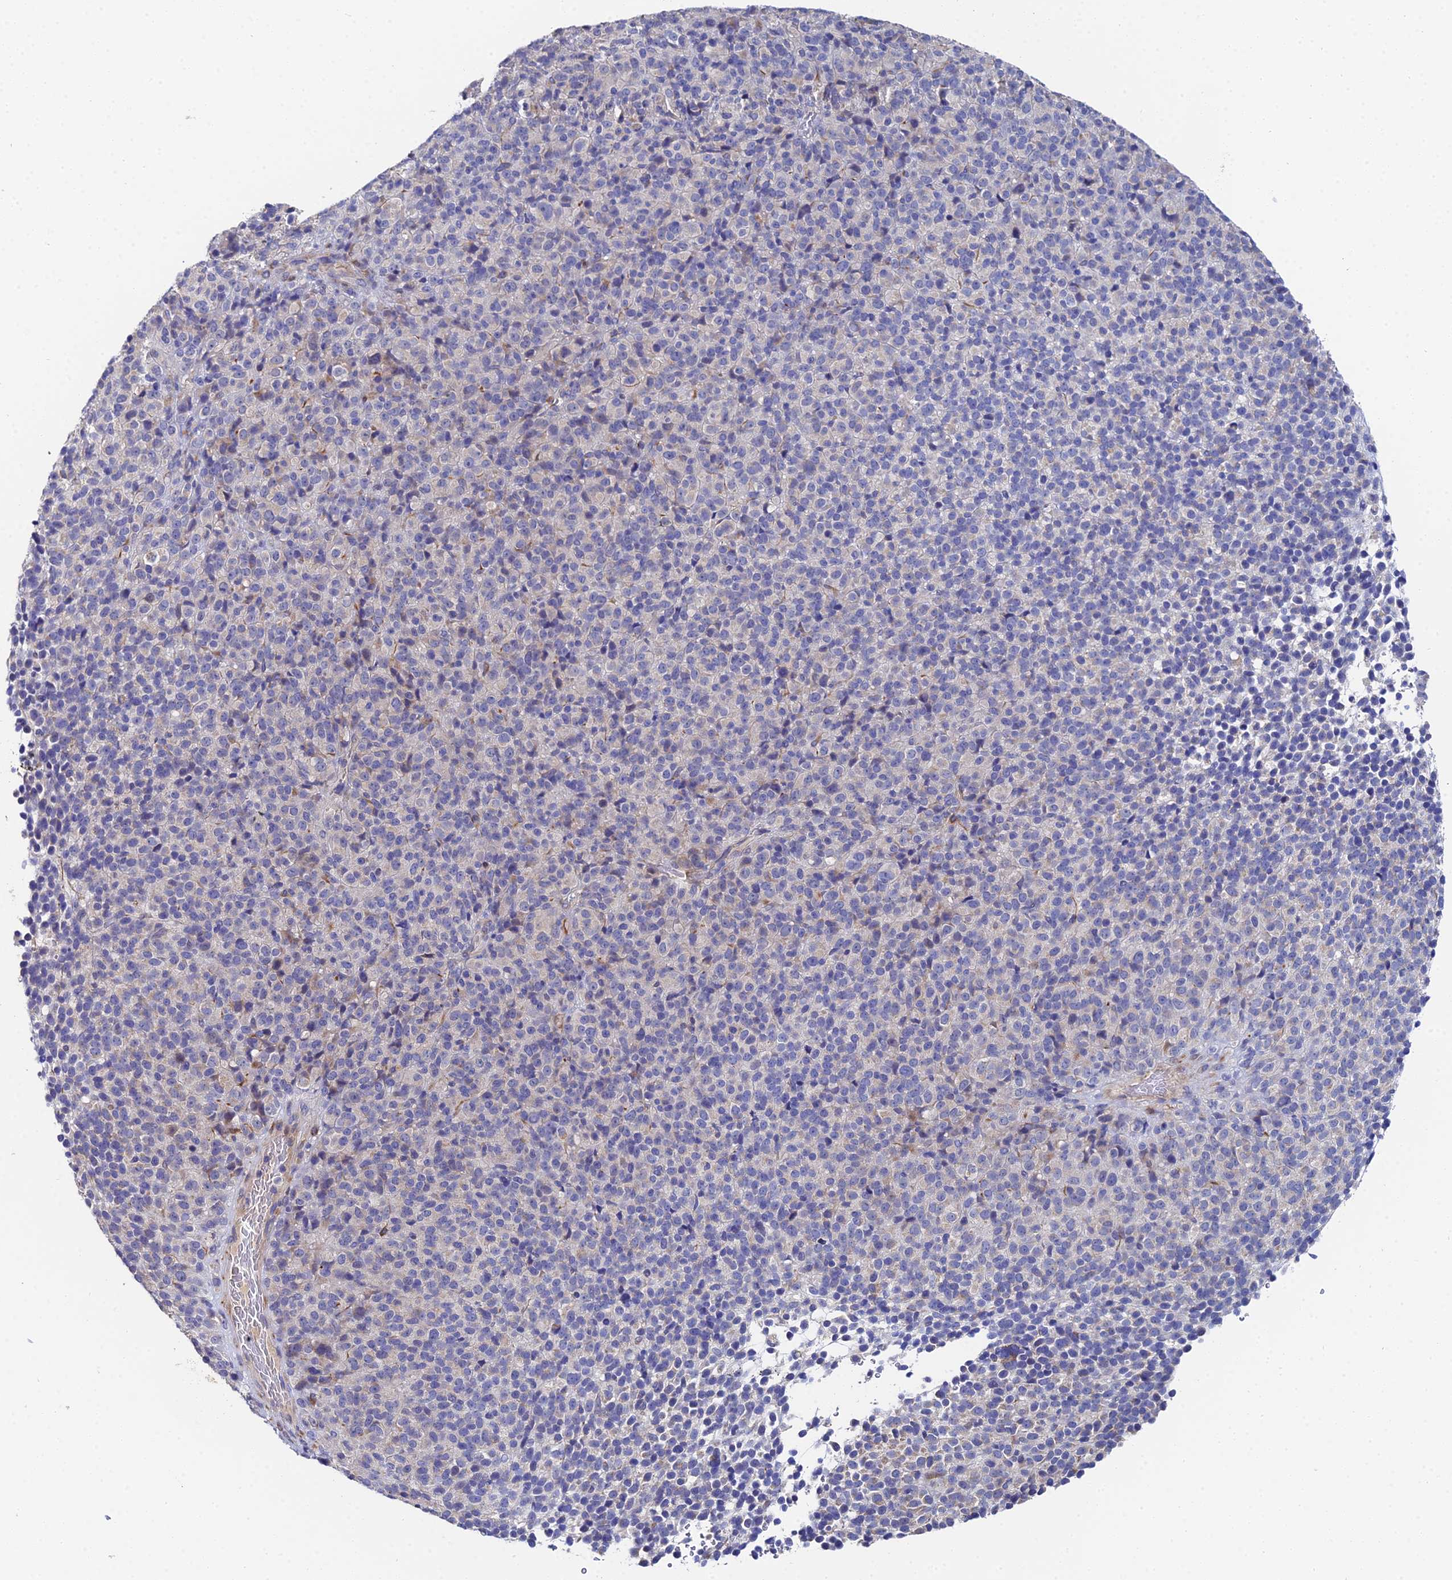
{"staining": {"intensity": "negative", "quantity": "none", "location": "none"}, "tissue": "melanoma", "cell_type": "Tumor cells", "image_type": "cancer", "snomed": [{"axis": "morphology", "description": "Malignant melanoma, Metastatic site"}, {"axis": "topography", "description": "Brain"}], "caption": "This is an IHC histopathology image of melanoma. There is no expression in tumor cells.", "gene": "UBE2L3", "patient": {"sex": "female", "age": 56}}